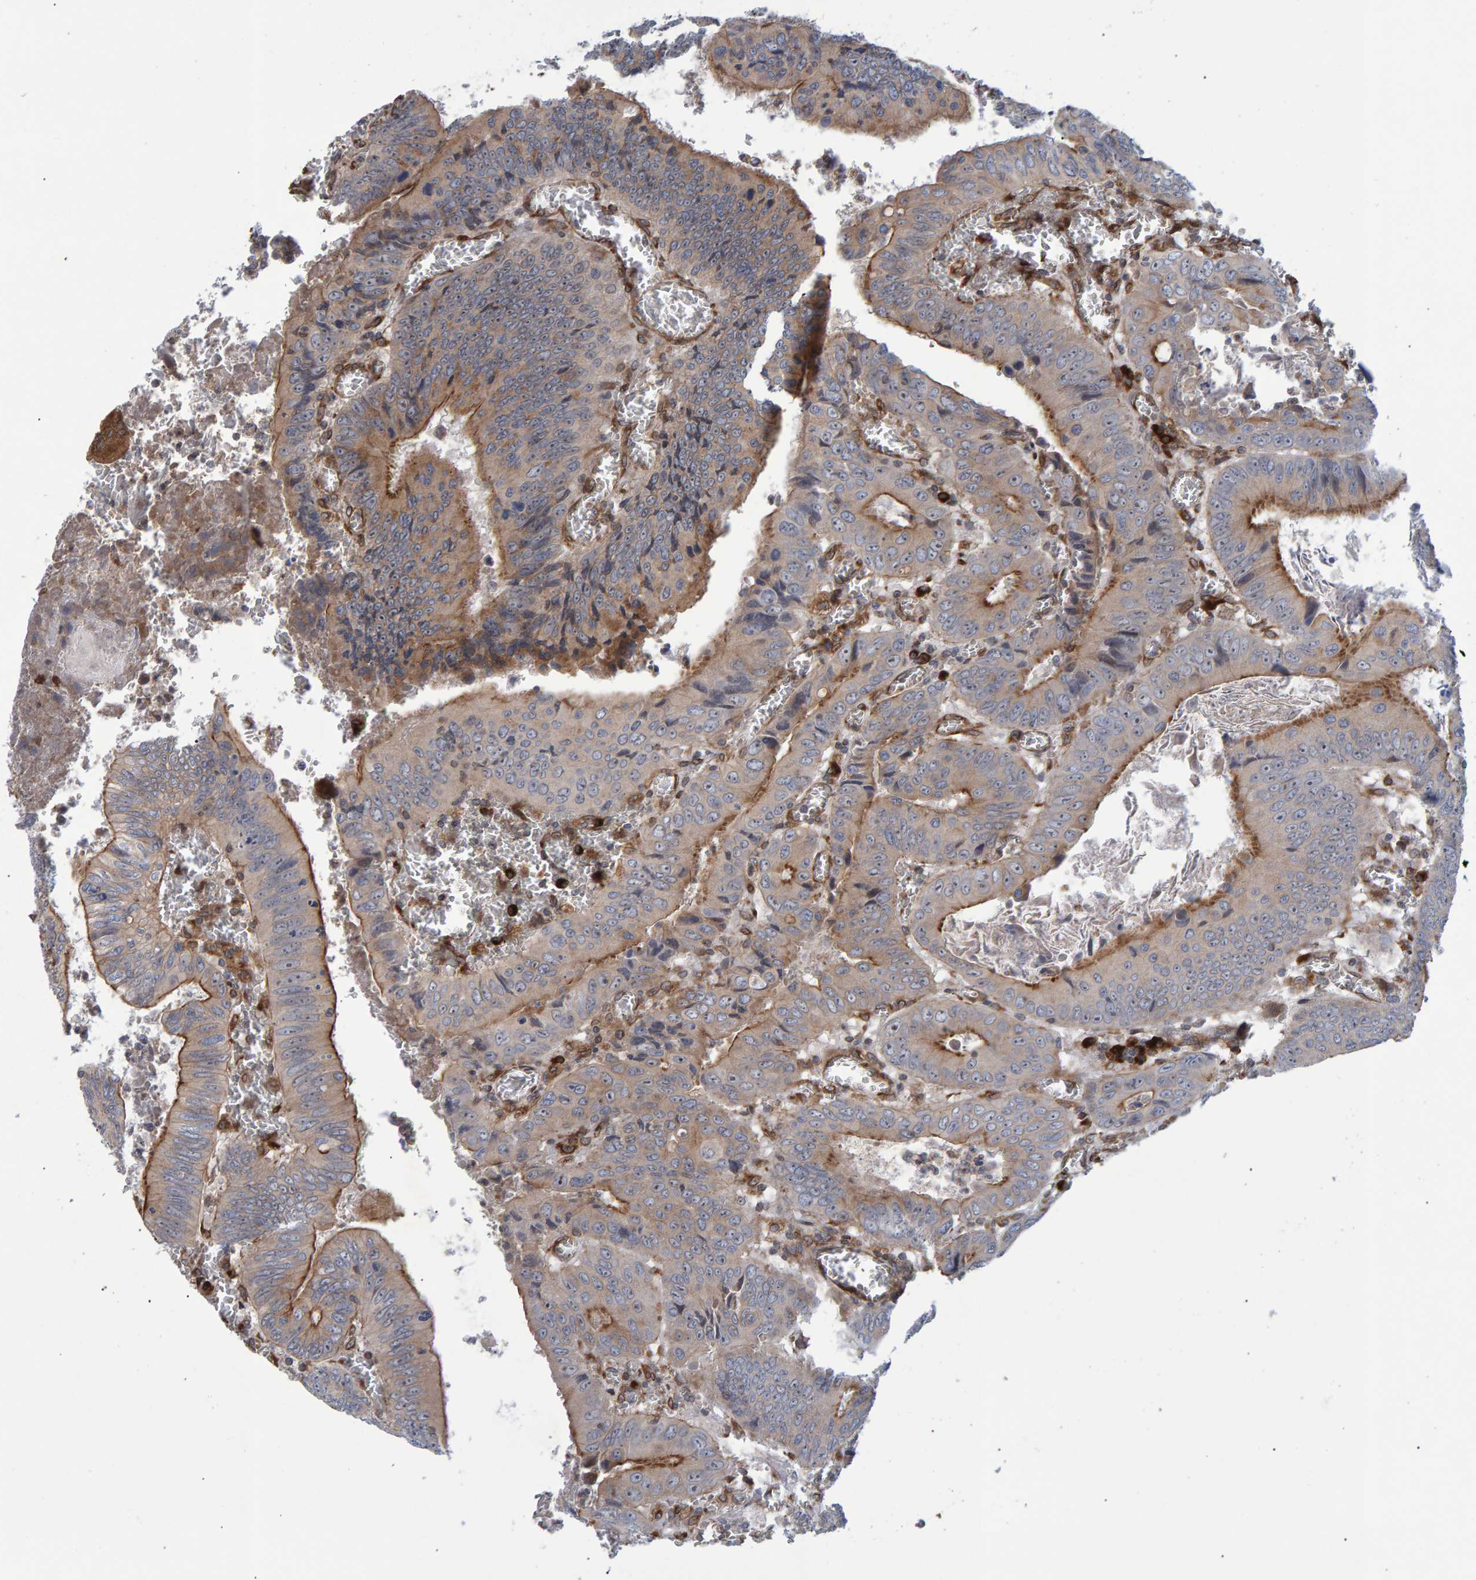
{"staining": {"intensity": "moderate", "quantity": "25%-75%", "location": "cytoplasmic/membranous"}, "tissue": "colorectal cancer", "cell_type": "Tumor cells", "image_type": "cancer", "snomed": [{"axis": "morphology", "description": "Inflammation, NOS"}, {"axis": "morphology", "description": "Adenocarcinoma, NOS"}, {"axis": "topography", "description": "Colon"}], "caption": "Human colorectal cancer (adenocarcinoma) stained for a protein (brown) displays moderate cytoplasmic/membranous positive positivity in about 25%-75% of tumor cells.", "gene": "FAM117A", "patient": {"sex": "male", "age": 72}}